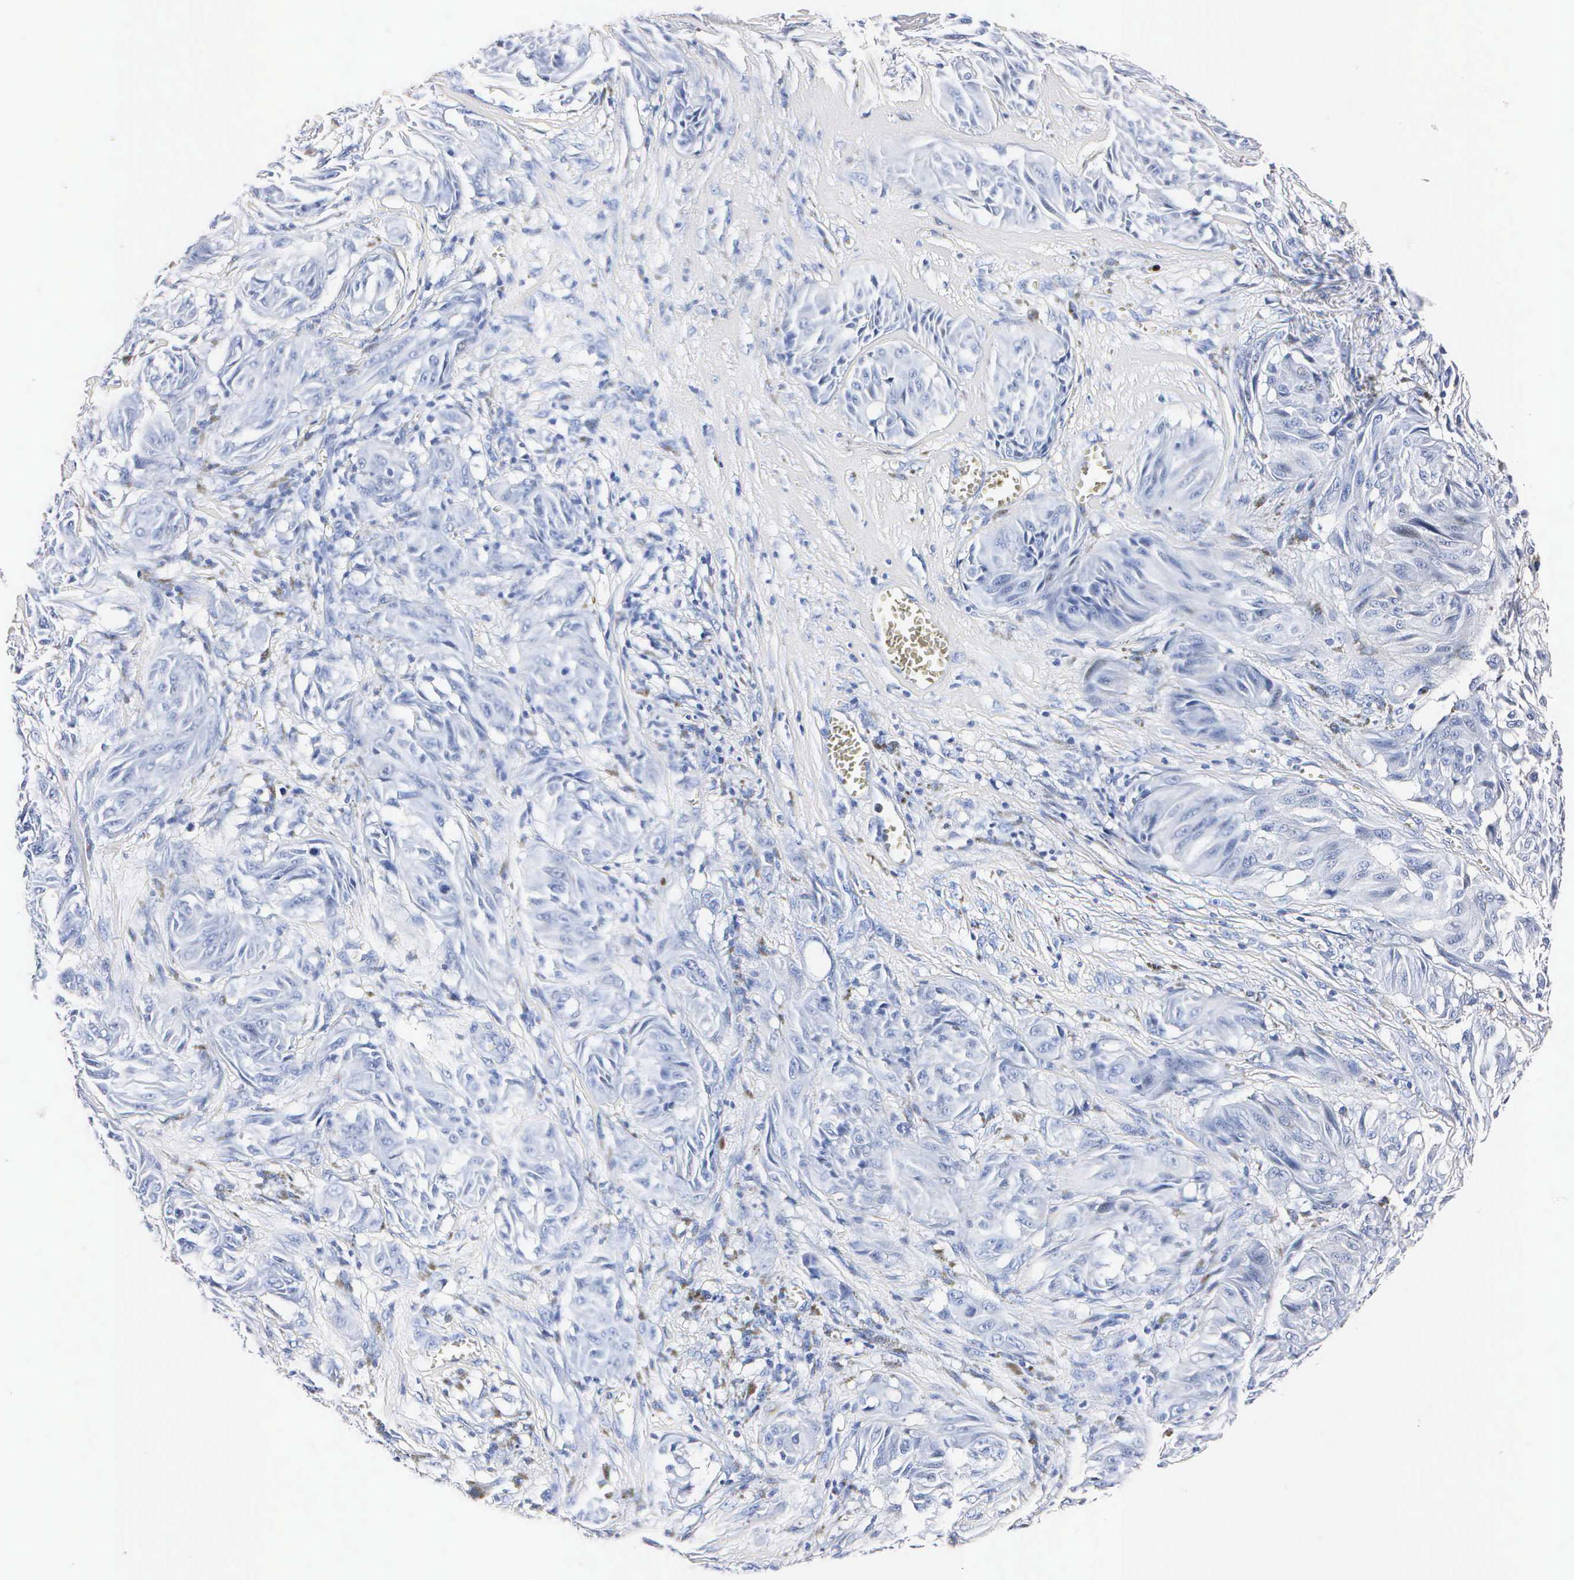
{"staining": {"intensity": "weak", "quantity": "25%-75%", "location": "cytoplasmic/membranous"}, "tissue": "melanoma", "cell_type": "Tumor cells", "image_type": "cancer", "snomed": [{"axis": "morphology", "description": "Malignant melanoma, NOS"}, {"axis": "topography", "description": "Skin"}], "caption": "IHC histopathology image of human melanoma stained for a protein (brown), which demonstrates low levels of weak cytoplasmic/membranous expression in about 25%-75% of tumor cells.", "gene": "ENO2", "patient": {"sex": "male", "age": 54}}